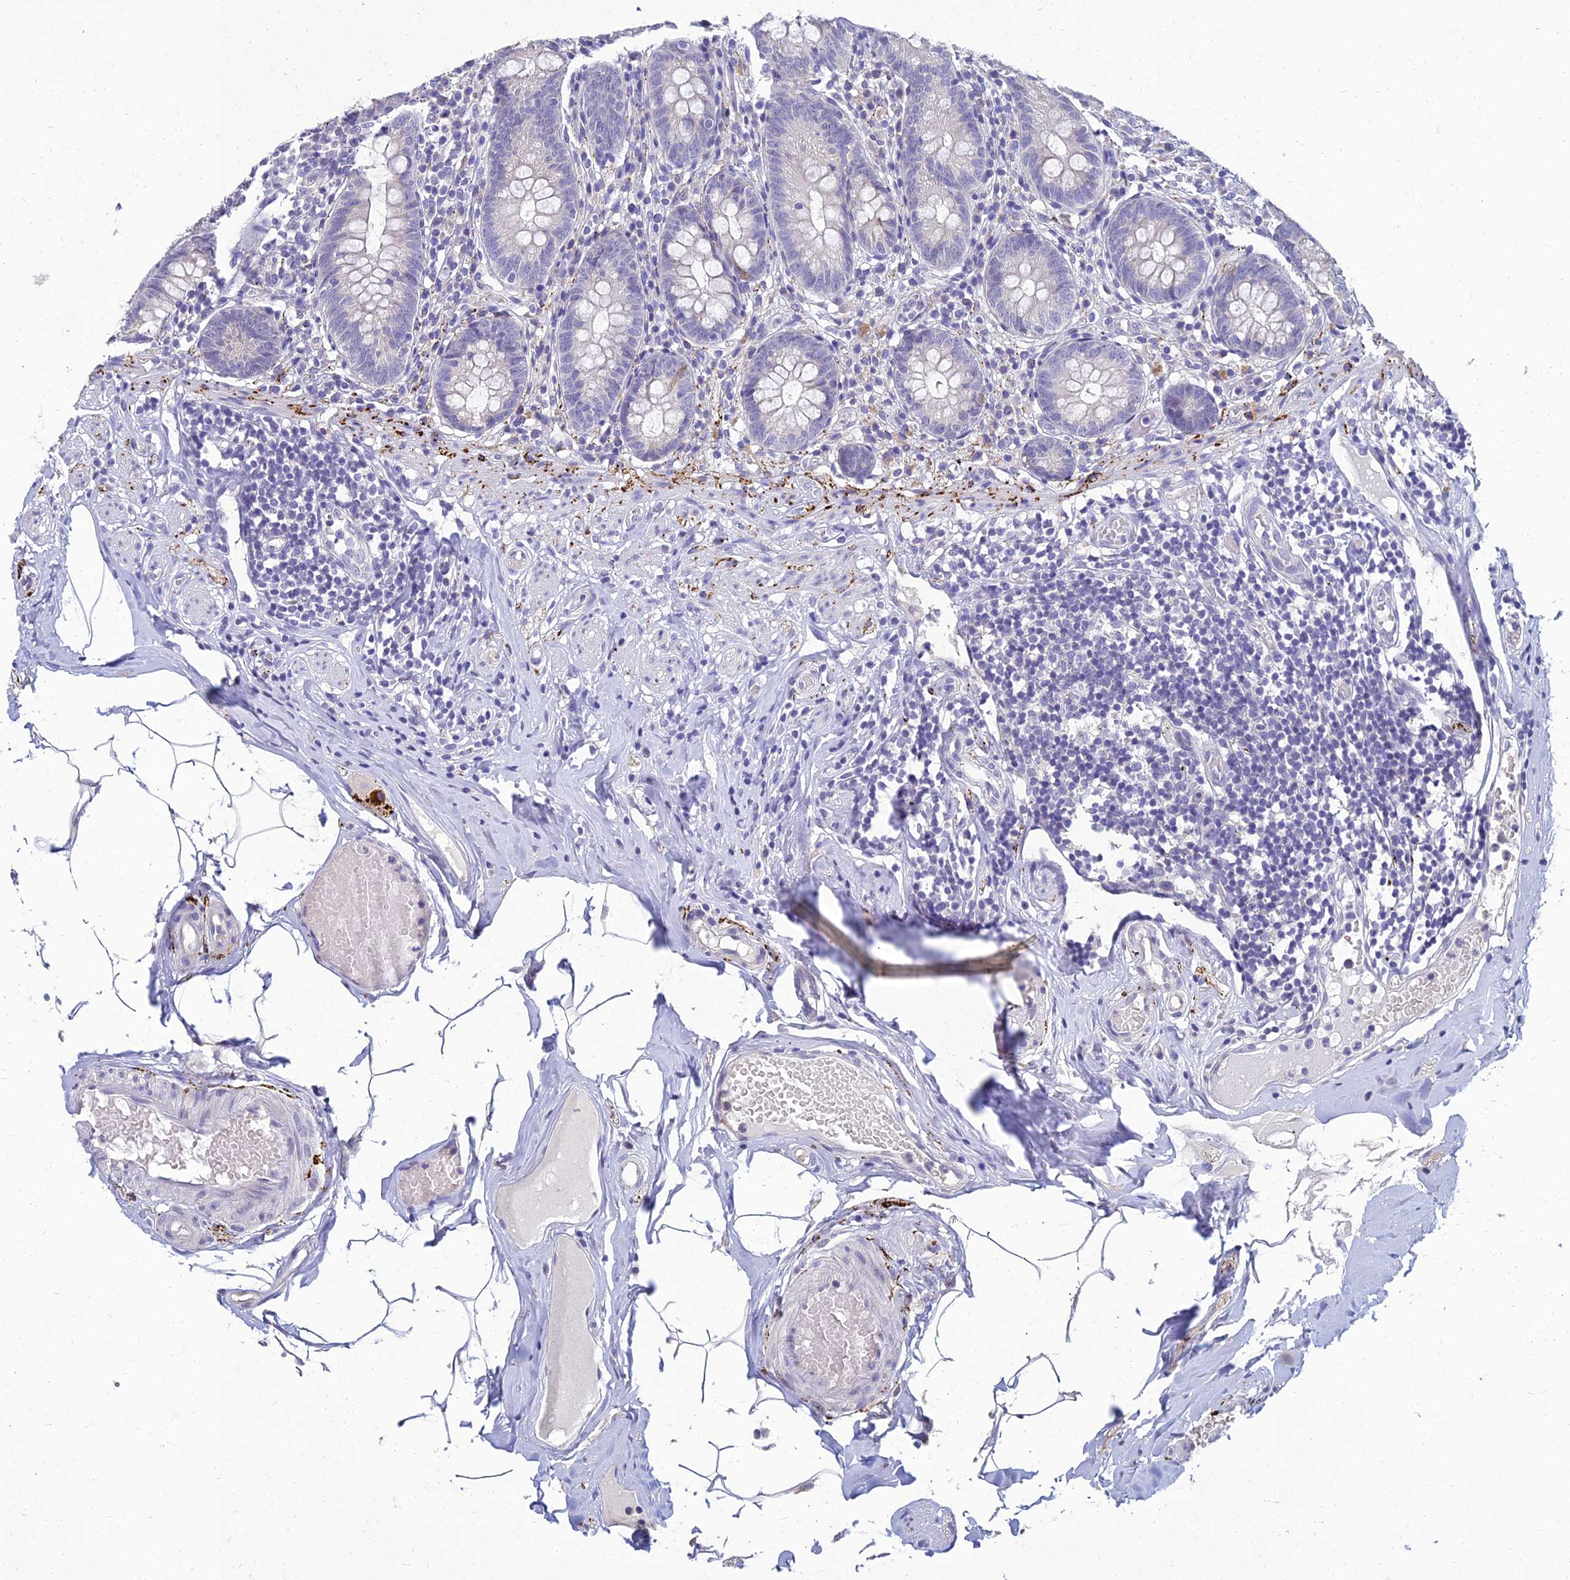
{"staining": {"intensity": "negative", "quantity": "none", "location": "none"}, "tissue": "appendix", "cell_type": "Glandular cells", "image_type": "normal", "snomed": [{"axis": "morphology", "description": "Normal tissue, NOS"}, {"axis": "topography", "description": "Appendix"}], "caption": "Immunohistochemistry (IHC) micrograph of benign appendix stained for a protein (brown), which reveals no staining in glandular cells. Brightfield microscopy of immunohistochemistry stained with DAB (brown) and hematoxylin (blue), captured at high magnification.", "gene": "NPY", "patient": {"sex": "male", "age": 55}}